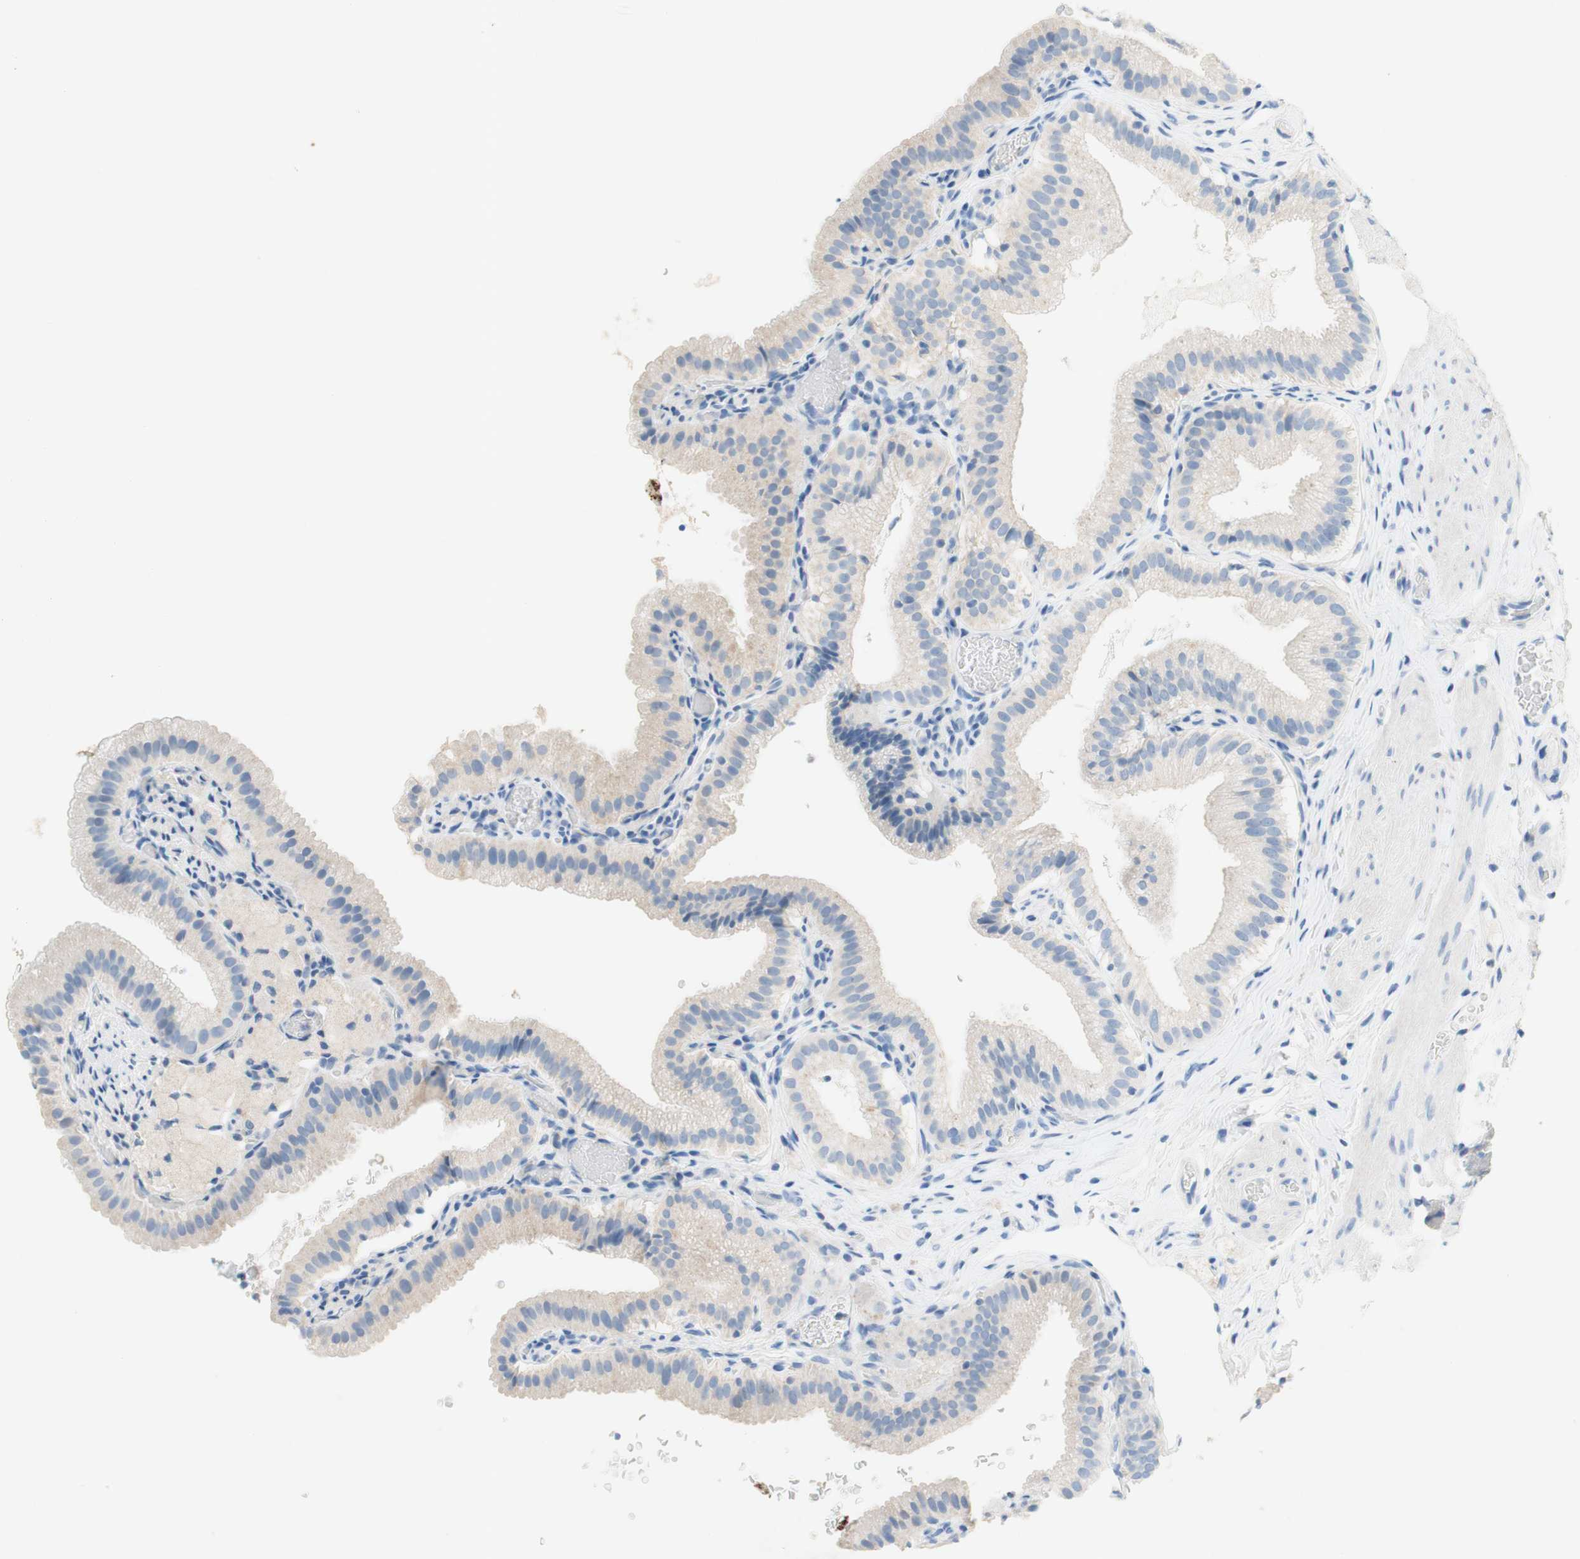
{"staining": {"intensity": "weak", "quantity": "<25%", "location": "cytoplasmic/membranous"}, "tissue": "gallbladder", "cell_type": "Glandular cells", "image_type": "normal", "snomed": [{"axis": "morphology", "description": "Normal tissue, NOS"}, {"axis": "topography", "description": "Gallbladder"}], "caption": "Immunohistochemistry (IHC) photomicrograph of benign human gallbladder stained for a protein (brown), which demonstrates no expression in glandular cells.", "gene": "POLR2J3", "patient": {"sex": "male", "age": 54}}